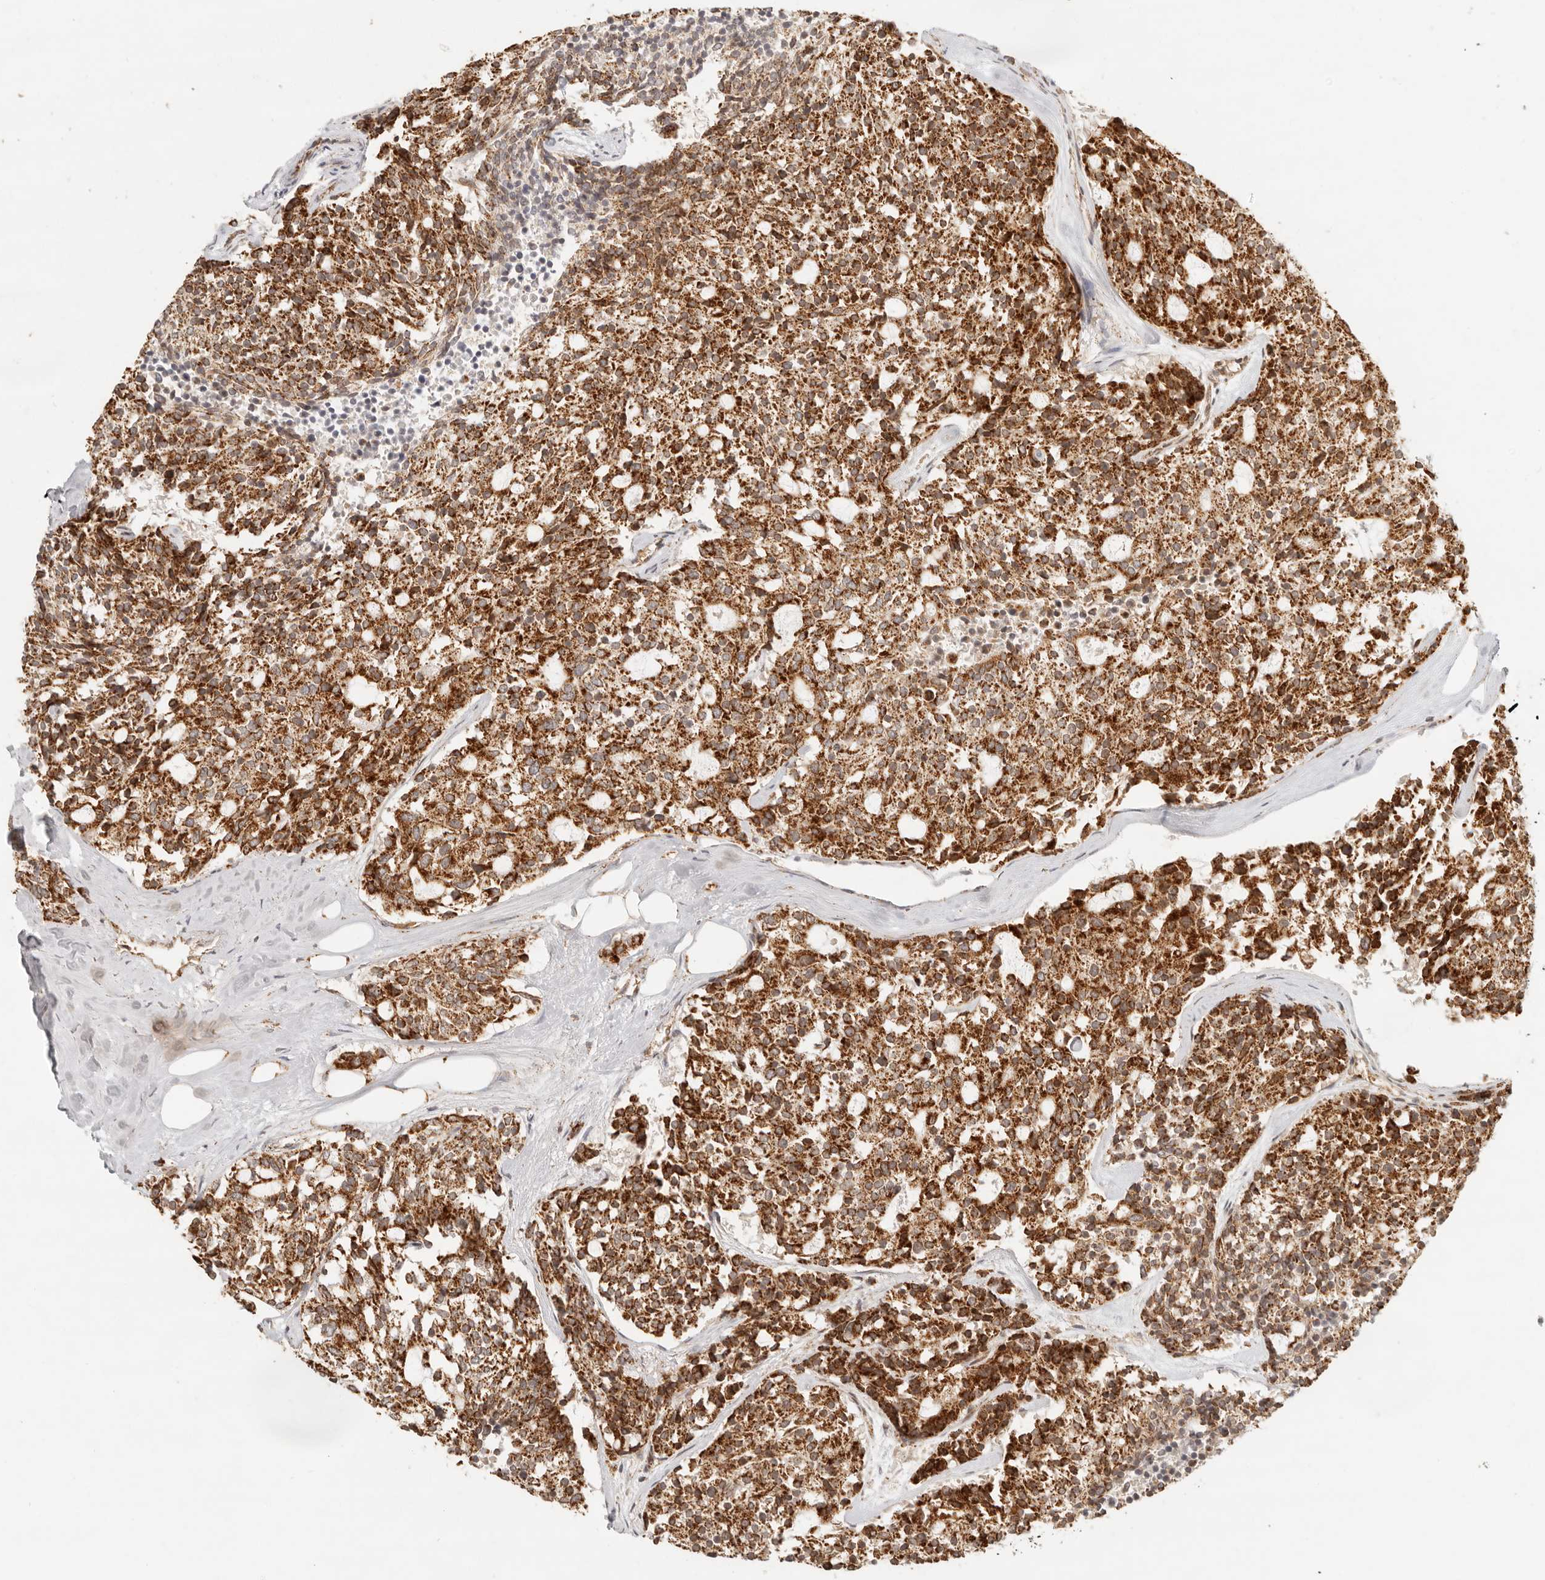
{"staining": {"intensity": "strong", "quantity": ">75%", "location": "cytoplasmic/membranous"}, "tissue": "carcinoid", "cell_type": "Tumor cells", "image_type": "cancer", "snomed": [{"axis": "morphology", "description": "Carcinoid, malignant, NOS"}, {"axis": "topography", "description": "Pancreas"}], "caption": "Immunohistochemistry staining of malignant carcinoid, which reveals high levels of strong cytoplasmic/membranous expression in about >75% of tumor cells indicating strong cytoplasmic/membranous protein expression. The staining was performed using DAB (3,3'-diaminobenzidine) (brown) for protein detection and nuclei were counterstained in hematoxylin (blue).", "gene": "MRPL55", "patient": {"sex": "female", "age": 54}}